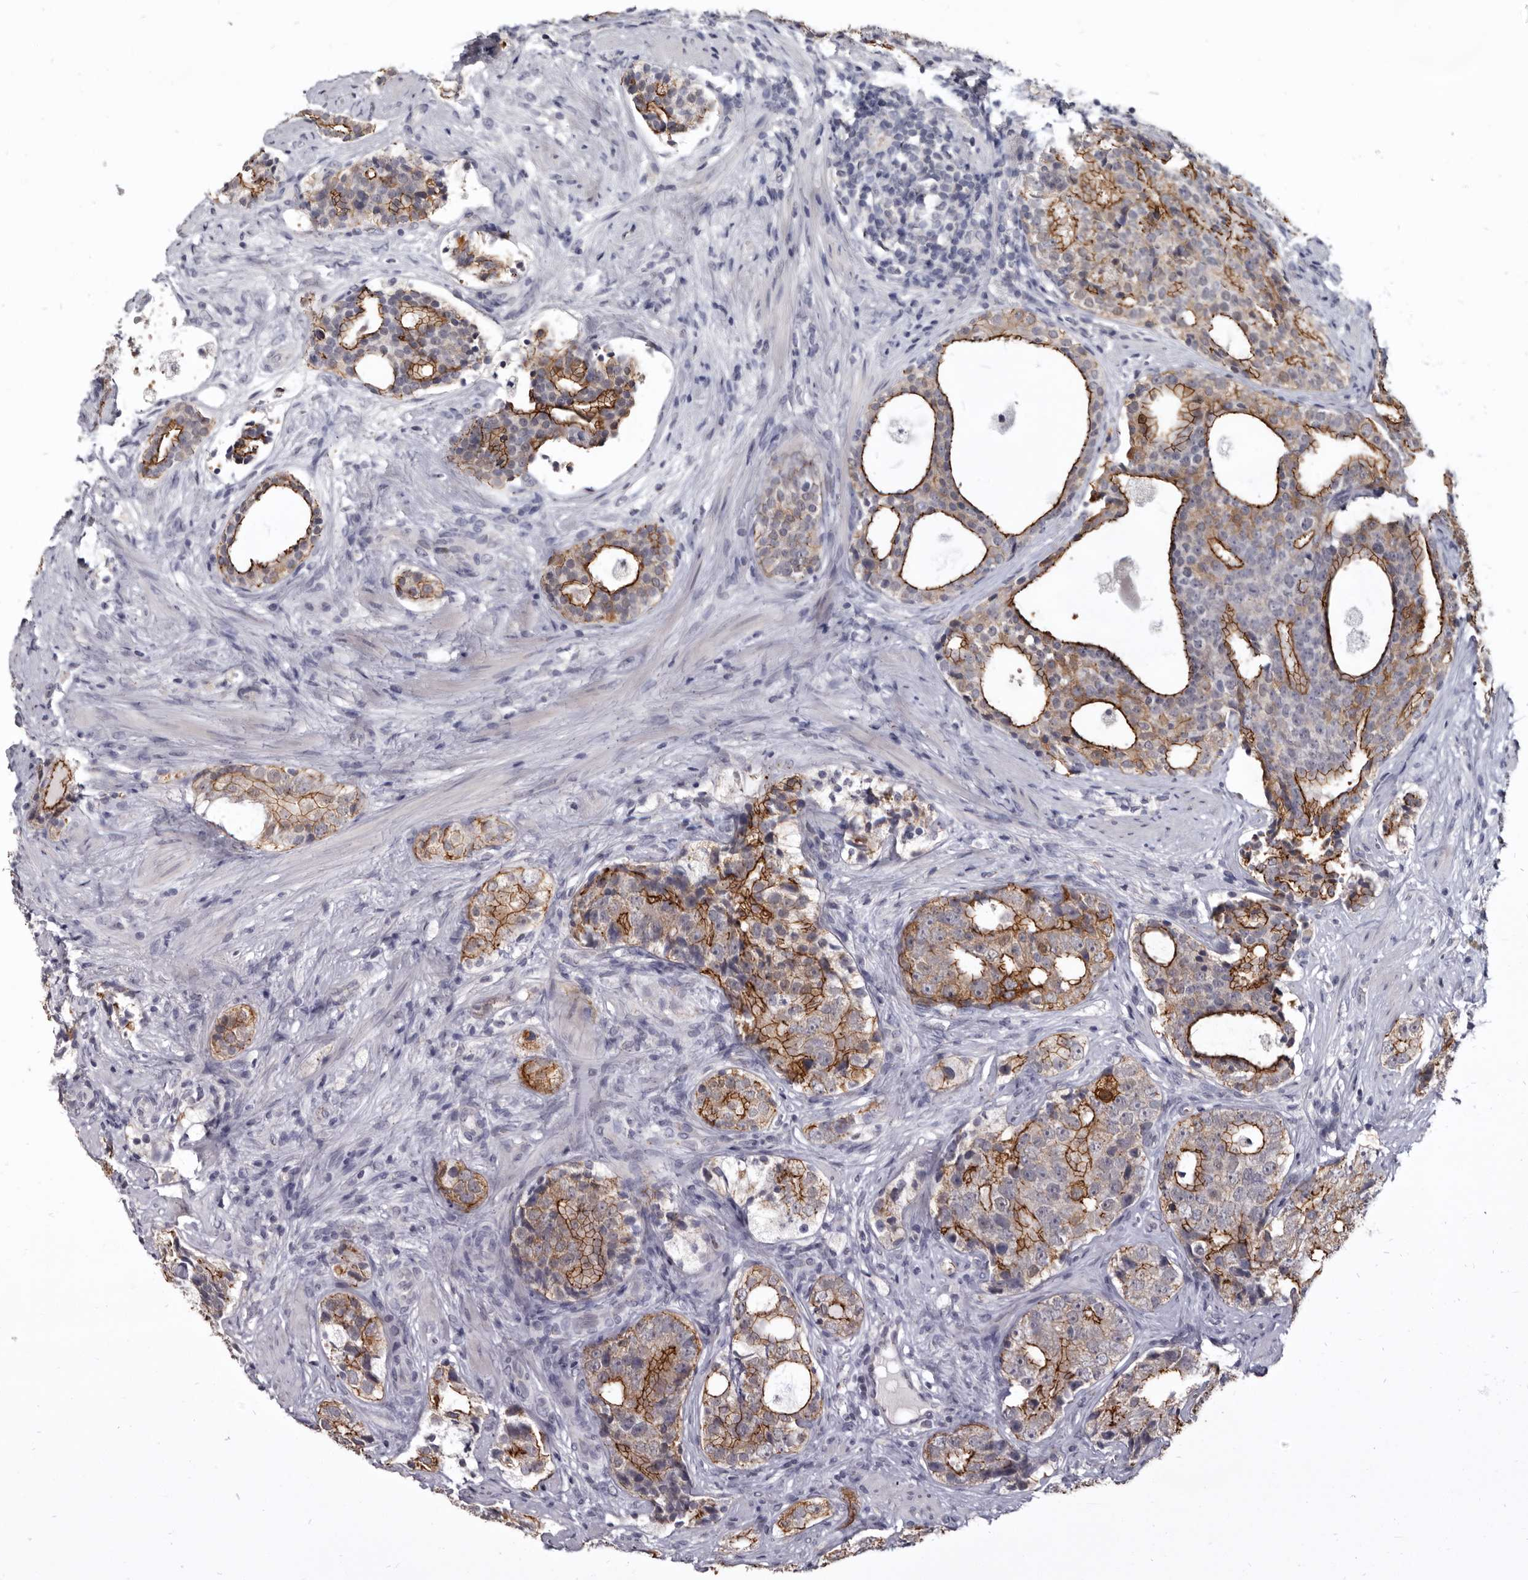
{"staining": {"intensity": "strong", "quantity": ">75%", "location": "cytoplasmic/membranous"}, "tissue": "prostate cancer", "cell_type": "Tumor cells", "image_type": "cancer", "snomed": [{"axis": "morphology", "description": "Adenocarcinoma, High grade"}, {"axis": "topography", "description": "Prostate"}], "caption": "Human adenocarcinoma (high-grade) (prostate) stained with a protein marker exhibits strong staining in tumor cells.", "gene": "CGN", "patient": {"sex": "male", "age": 56}}